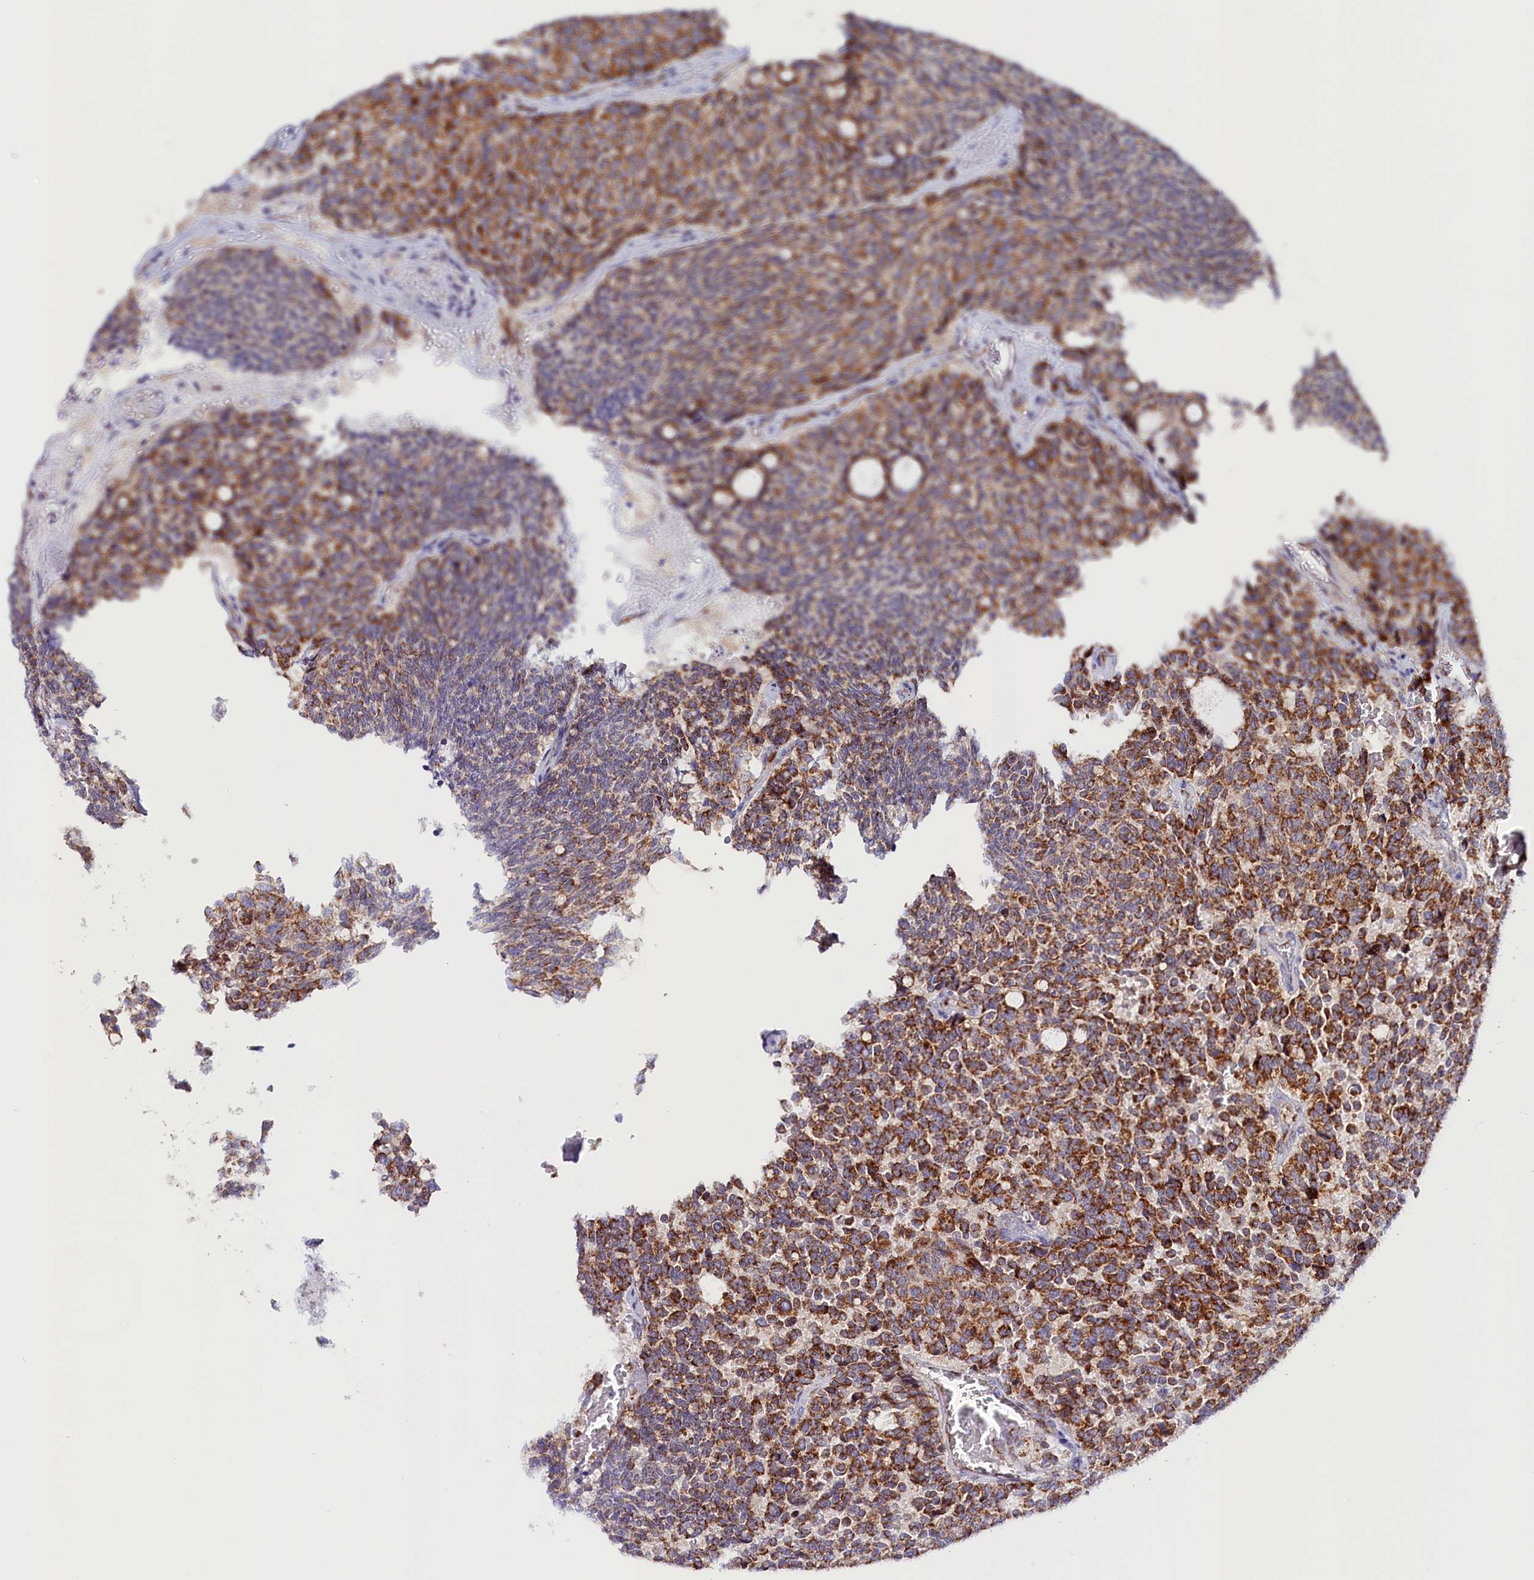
{"staining": {"intensity": "strong", "quantity": ">75%", "location": "cytoplasmic/membranous"}, "tissue": "carcinoid", "cell_type": "Tumor cells", "image_type": "cancer", "snomed": [{"axis": "morphology", "description": "Carcinoid, malignant, NOS"}, {"axis": "topography", "description": "Pancreas"}], "caption": "This is a micrograph of immunohistochemistry staining of carcinoid, which shows strong positivity in the cytoplasmic/membranous of tumor cells.", "gene": "AKTIP", "patient": {"sex": "female", "age": 54}}